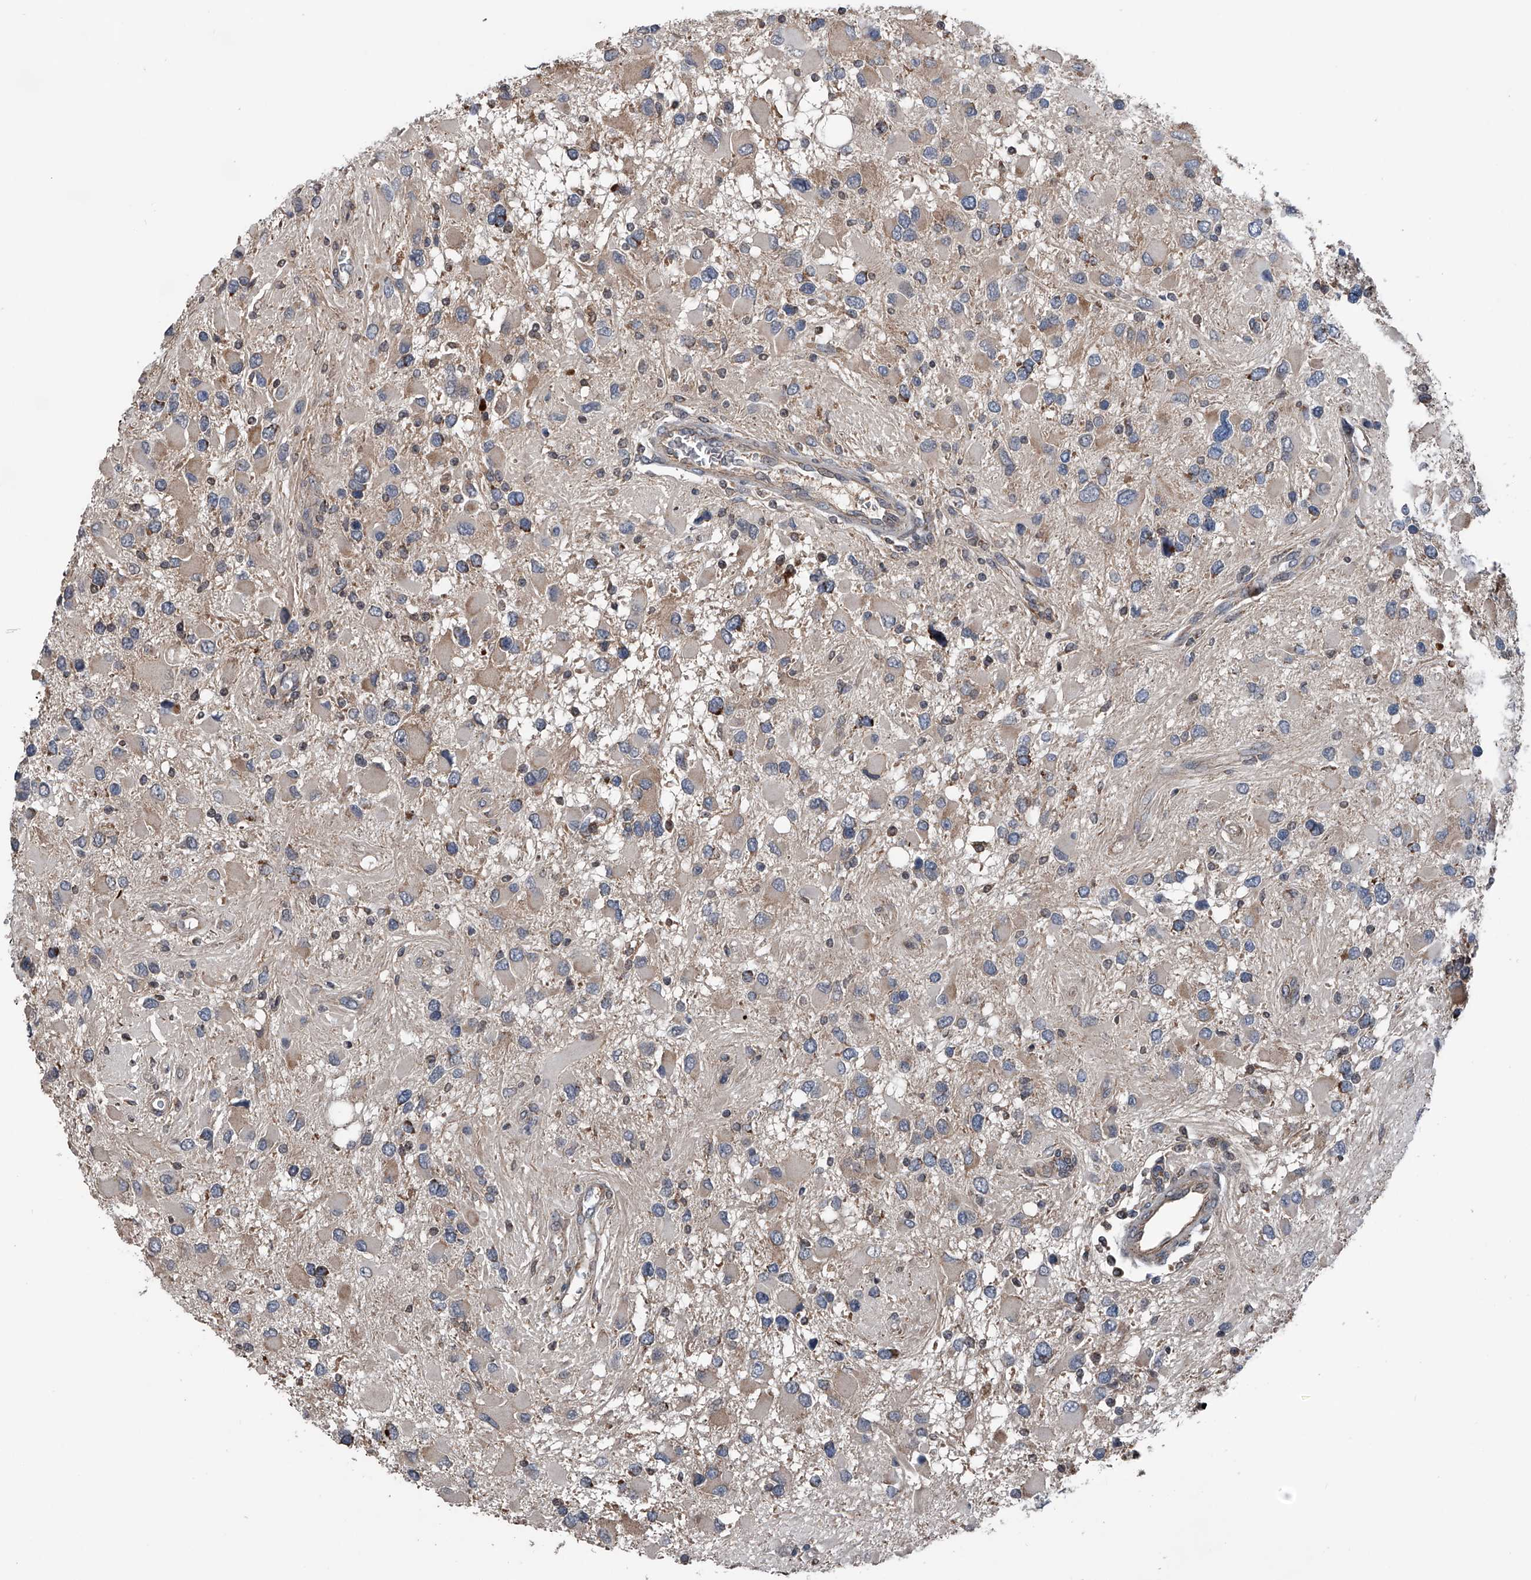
{"staining": {"intensity": "weak", "quantity": "<25%", "location": "cytoplasmic/membranous"}, "tissue": "glioma", "cell_type": "Tumor cells", "image_type": "cancer", "snomed": [{"axis": "morphology", "description": "Glioma, malignant, High grade"}, {"axis": "topography", "description": "Brain"}], "caption": "Immunohistochemistry of human glioma reveals no expression in tumor cells.", "gene": "DST", "patient": {"sex": "male", "age": 53}}